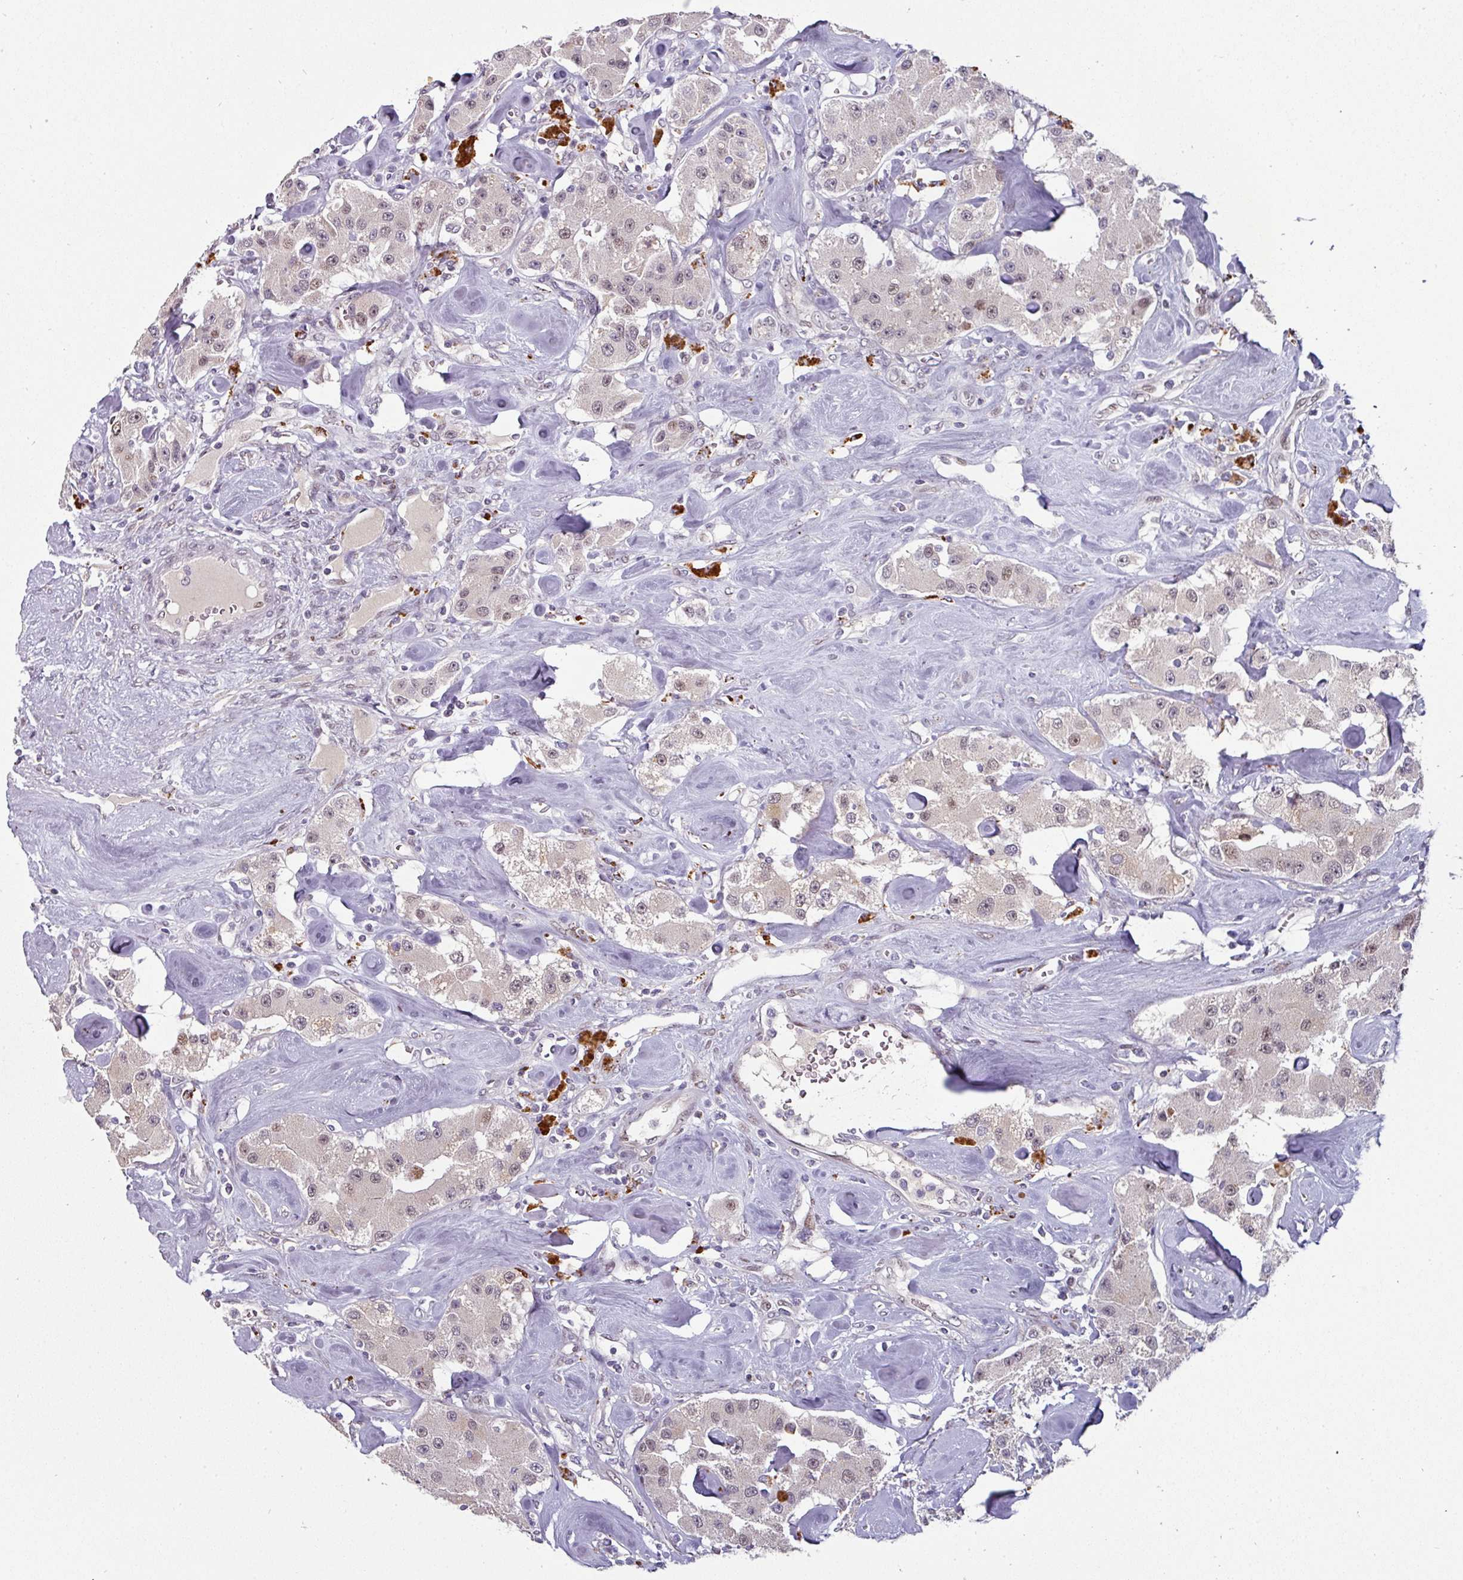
{"staining": {"intensity": "moderate", "quantity": "25%-75%", "location": "nuclear"}, "tissue": "carcinoid", "cell_type": "Tumor cells", "image_type": "cancer", "snomed": [{"axis": "morphology", "description": "Carcinoid, malignant, NOS"}, {"axis": "topography", "description": "Pancreas"}], "caption": "This photomicrograph shows IHC staining of carcinoid, with medium moderate nuclear staining in approximately 25%-75% of tumor cells.", "gene": "SWSAP1", "patient": {"sex": "male", "age": 41}}